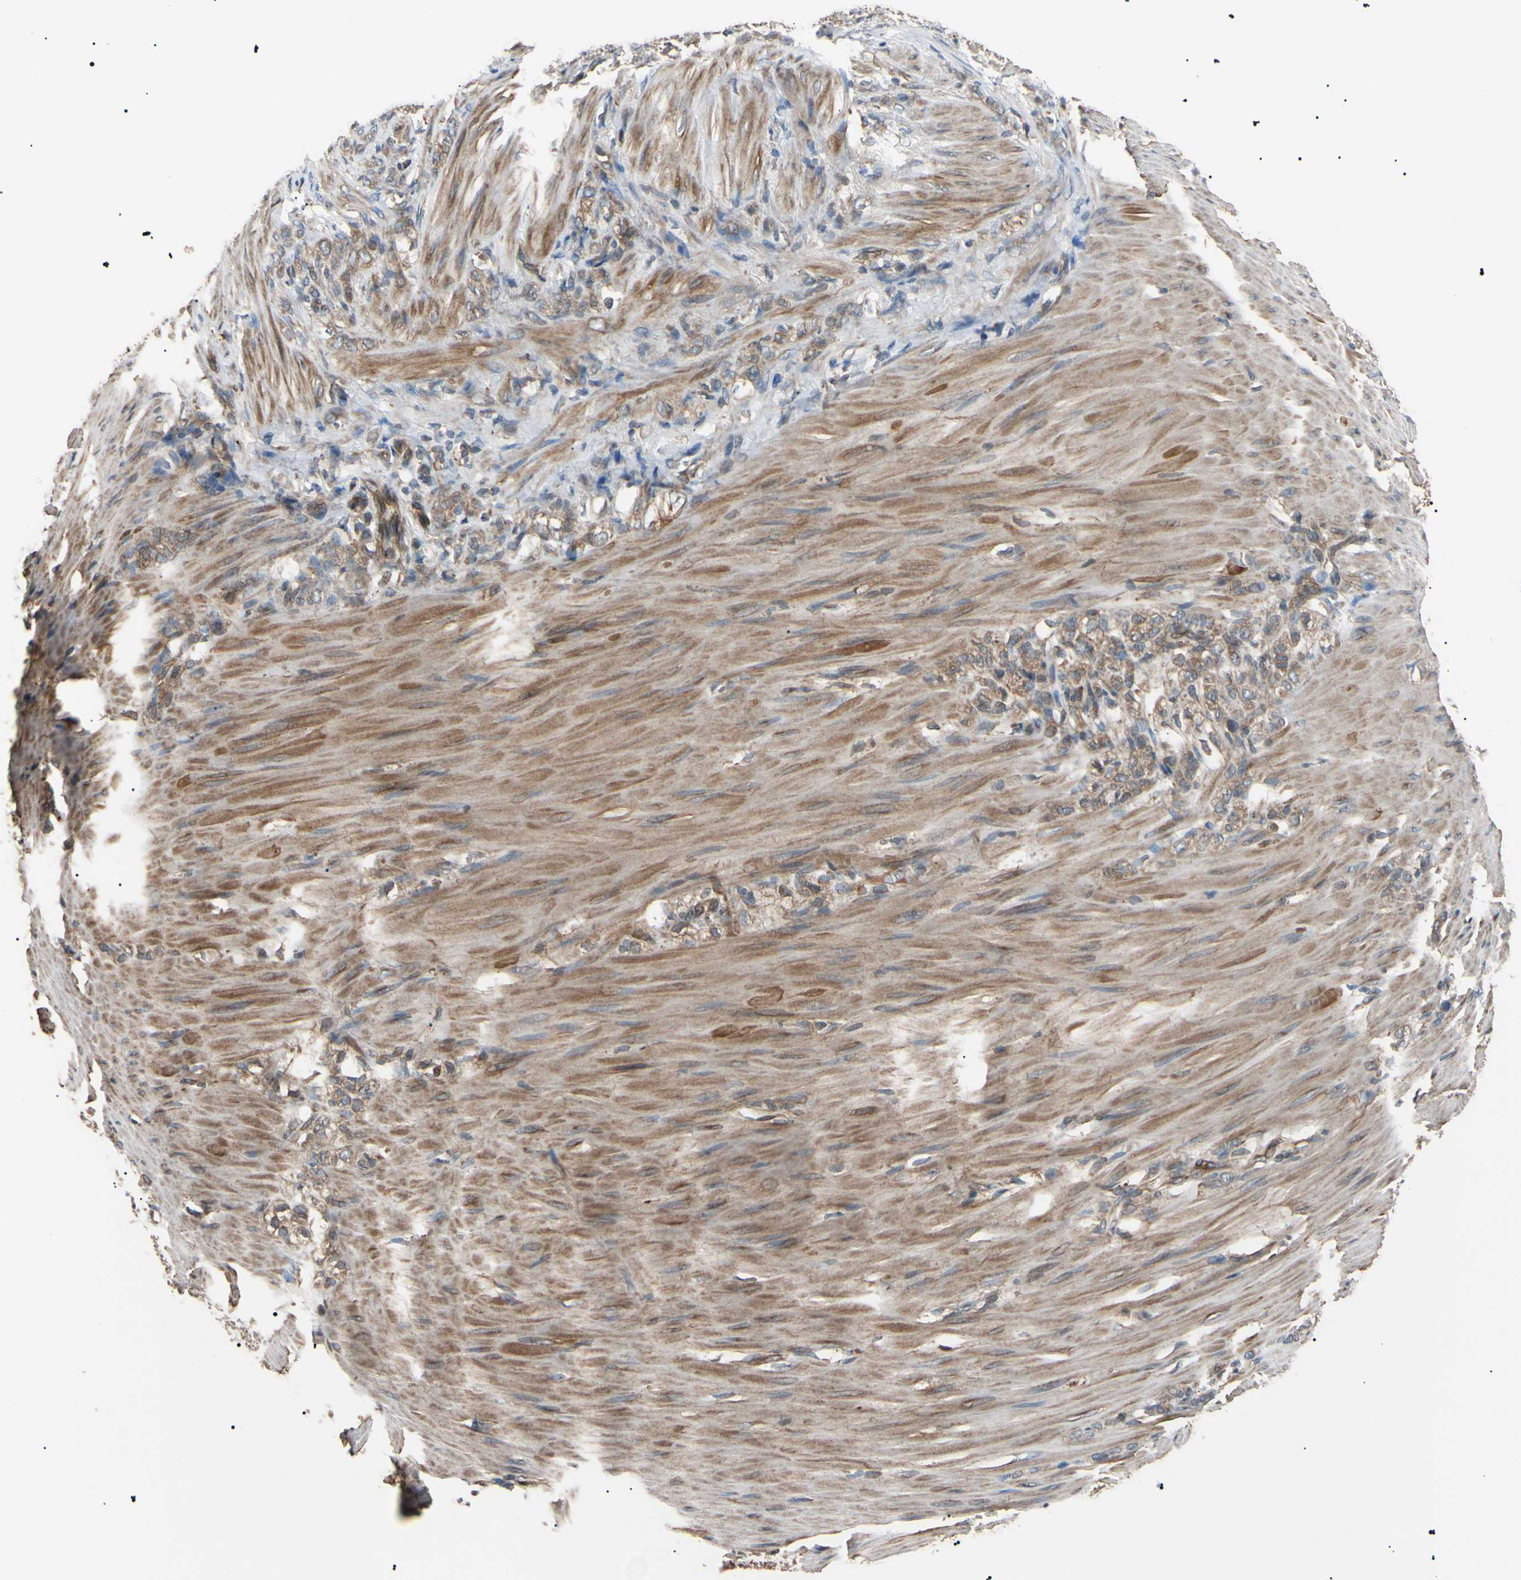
{"staining": {"intensity": "moderate", "quantity": ">75%", "location": "cytoplasmic/membranous"}, "tissue": "stomach cancer", "cell_type": "Tumor cells", "image_type": "cancer", "snomed": [{"axis": "morphology", "description": "Adenocarcinoma, NOS"}, {"axis": "topography", "description": "Stomach"}], "caption": "This image demonstrates immunohistochemistry (IHC) staining of human stomach cancer, with medium moderate cytoplasmic/membranous expression in approximately >75% of tumor cells.", "gene": "VAPA", "patient": {"sex": "male", "age": 82}}